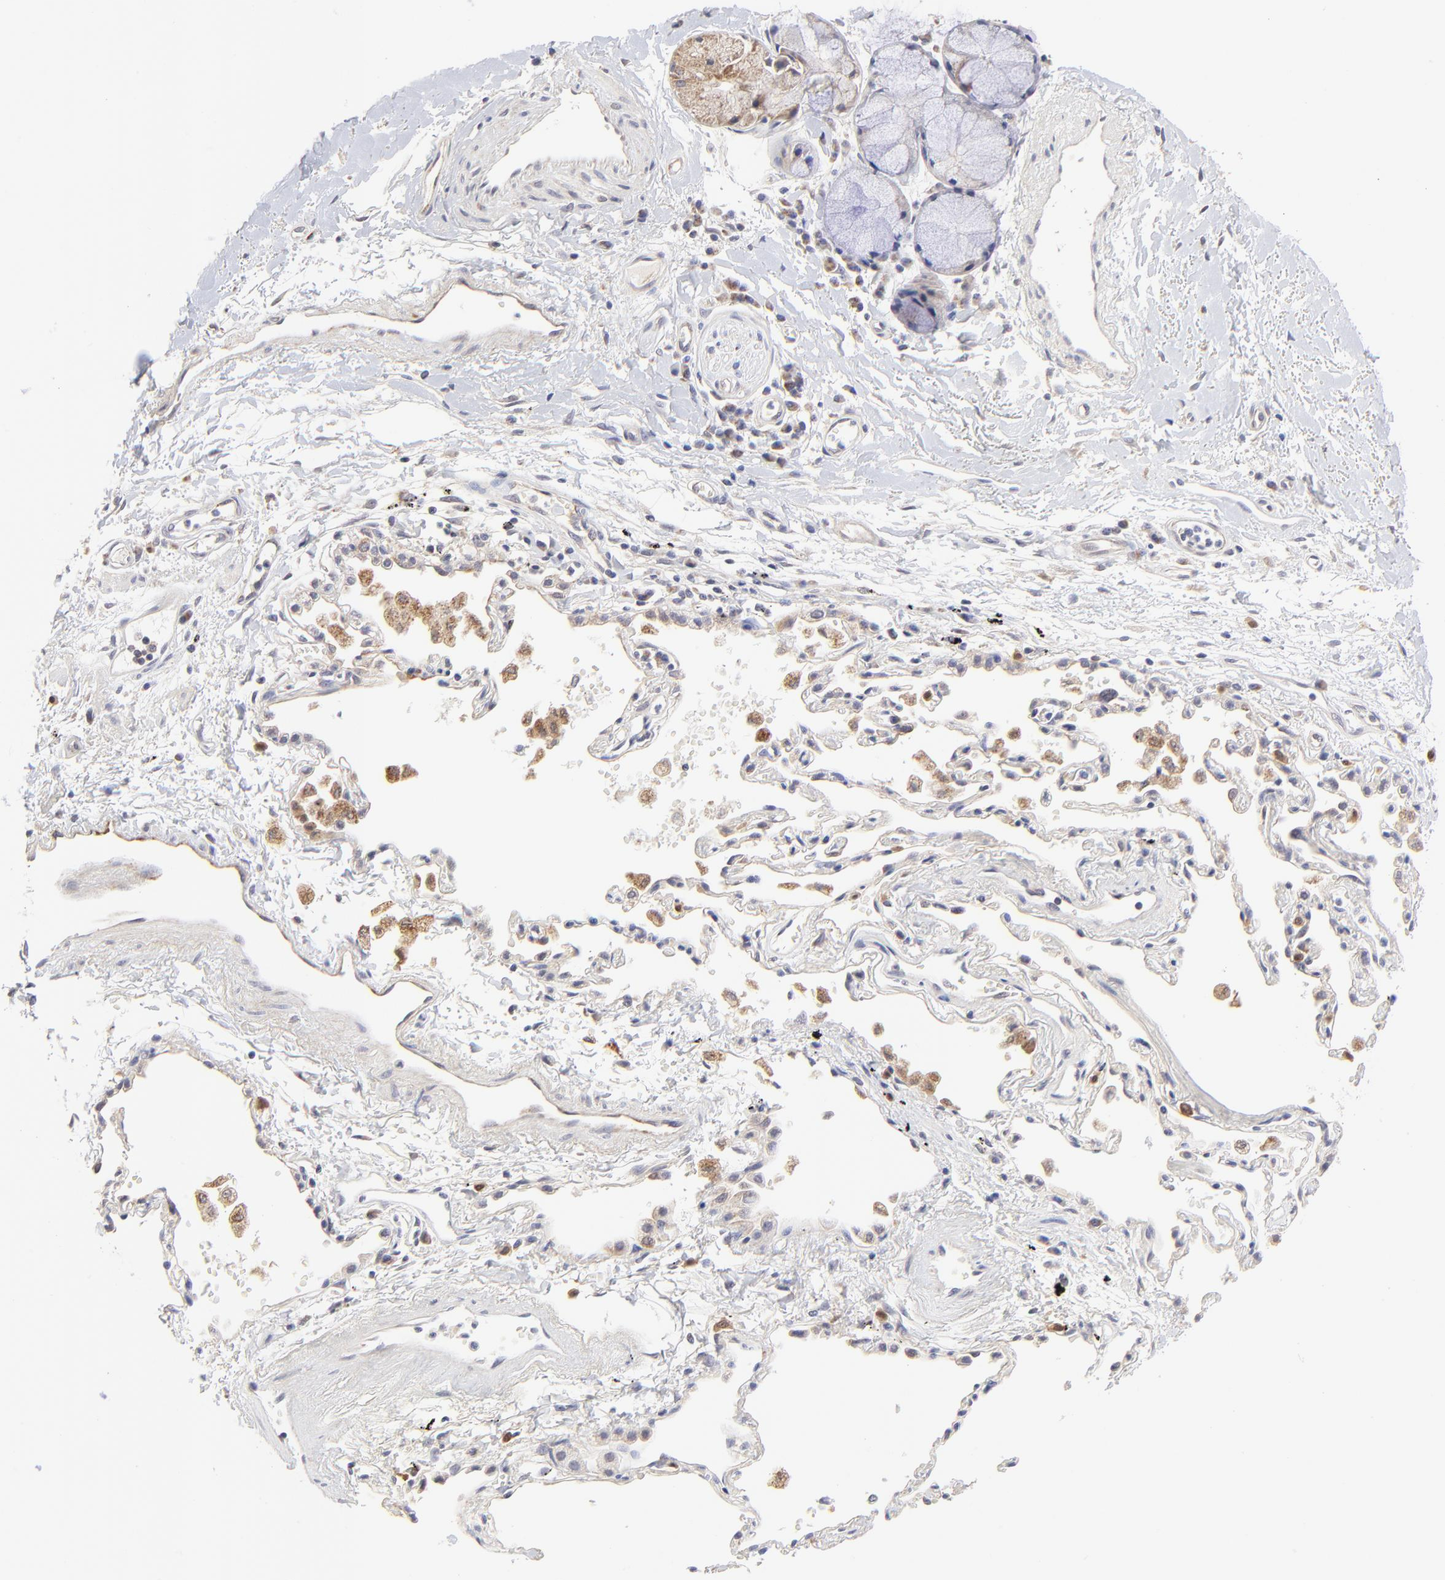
{"staining": {"intensity": "negative", "quantity": "none", "location": "none"}, "tissue": "adipose tissue", "cell_type": "Adipocytes", "image_type": "normal", "snomed": [{"axis": "morphology", "description": "Normal tissue, NOS"}, {"axis": "morphology", "description": "Adenocarcinoma, NOS"}, {"axis": "topography", "description": "Cartilage tissue"}, {"axis": "topography", "description": "Bronchus"}, {"axis": "topography", "description": "Lung"}], "caption": "Immunohistochemical staining of unremarkable adipose tissue exhibits no significant expression in adipocytes.", "gene": "FBXL12", "patient": {"sex": "female", "age": 67}}